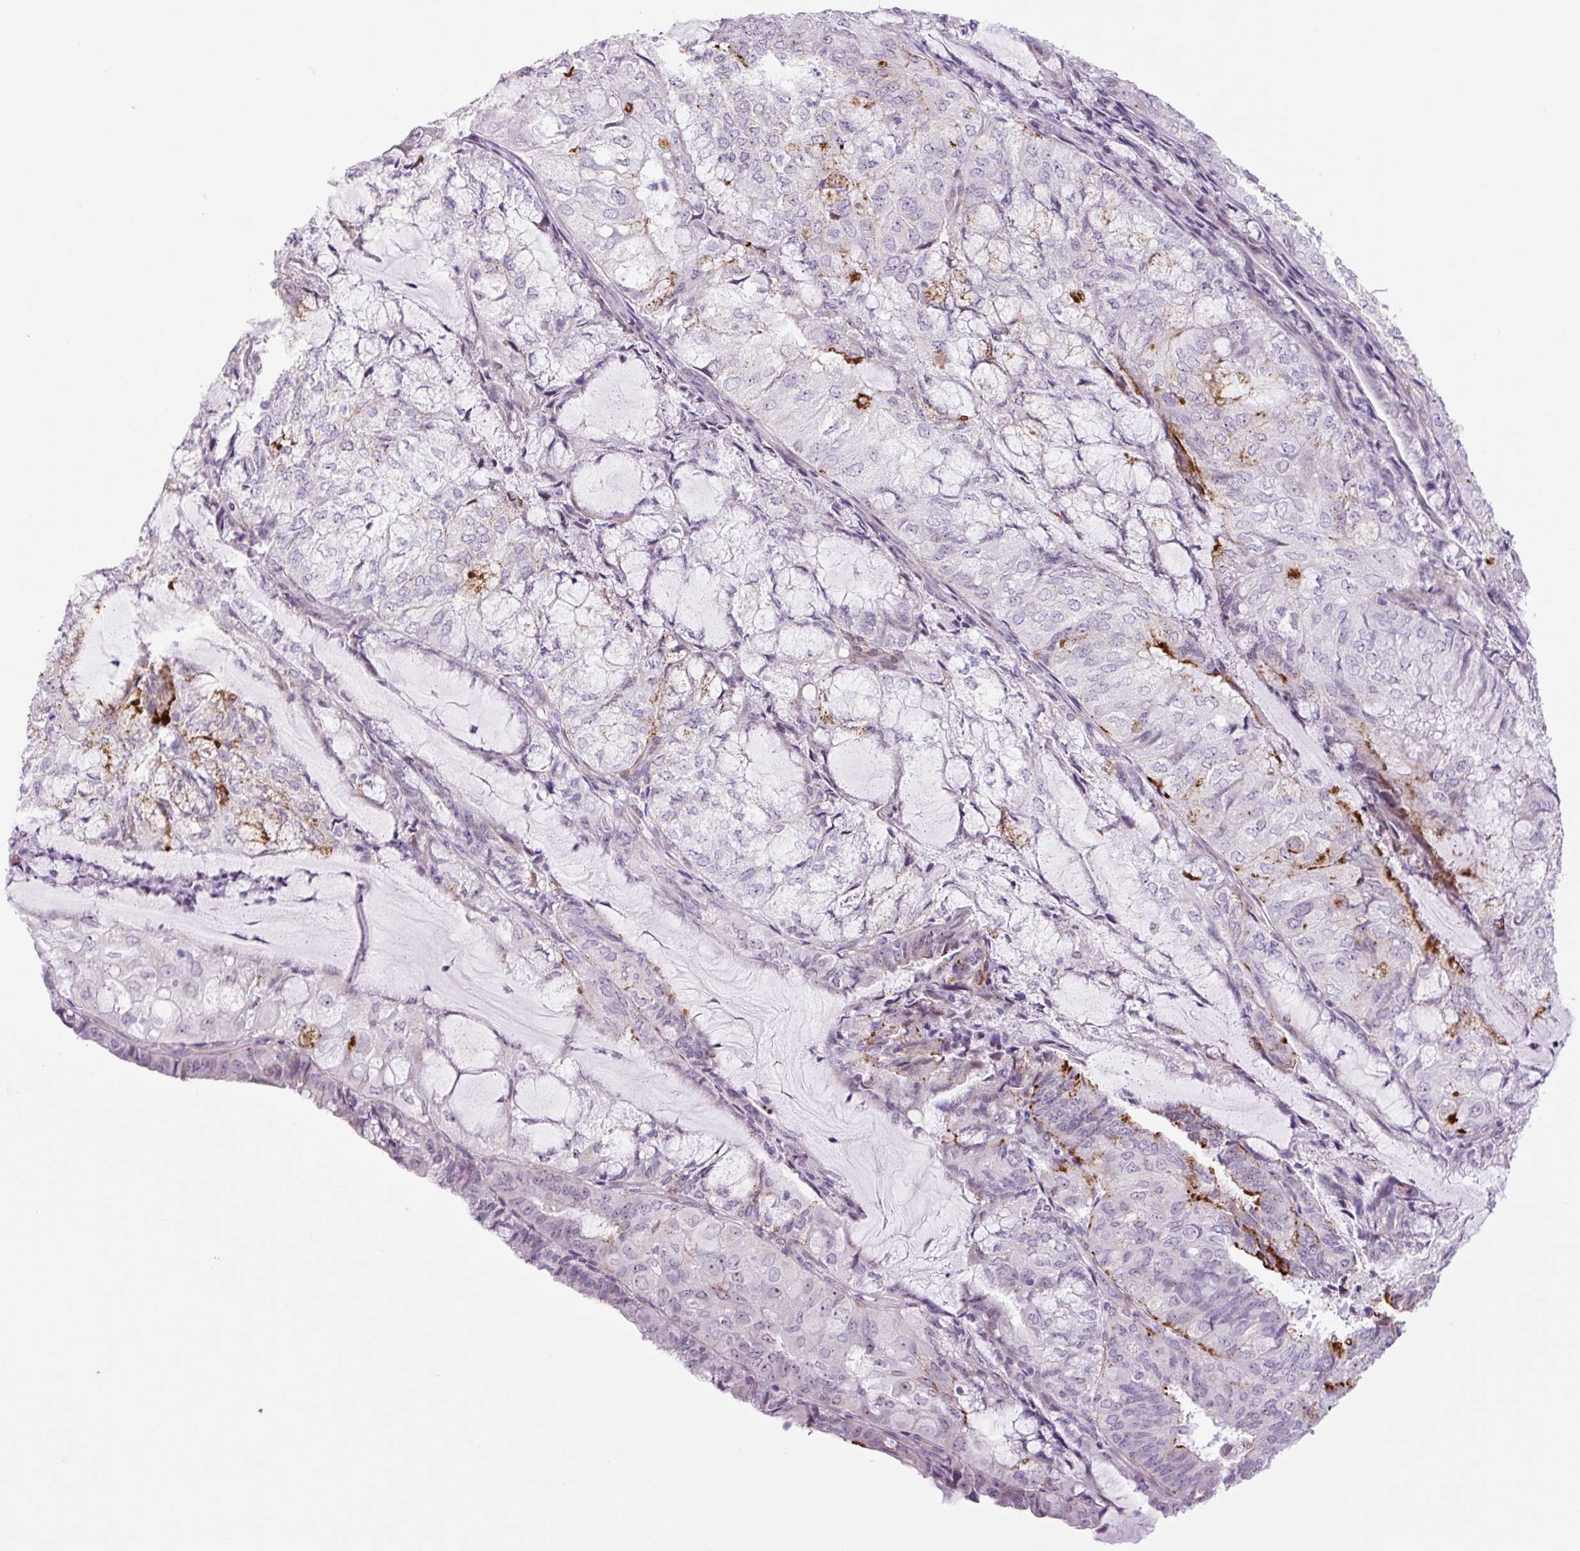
{"staining": {"intensity": "negative", "quantity": "none", "location": "none"}, "tissue": "endometrial cancer", "cell_type": "Tumor cells", "image_type": "cancer", "snomed": [{"axis": "morphology", "description": "Adenocarcinoma, NOS"}, {"axis": "topography", "description": "Endometrium"}], "caption": "Tumor cells are negative for brown protein staining in endometrial cancer (adenocarcinoma).", "gene": "RRS1", "patient": {"sex": "female", "age": 81}}